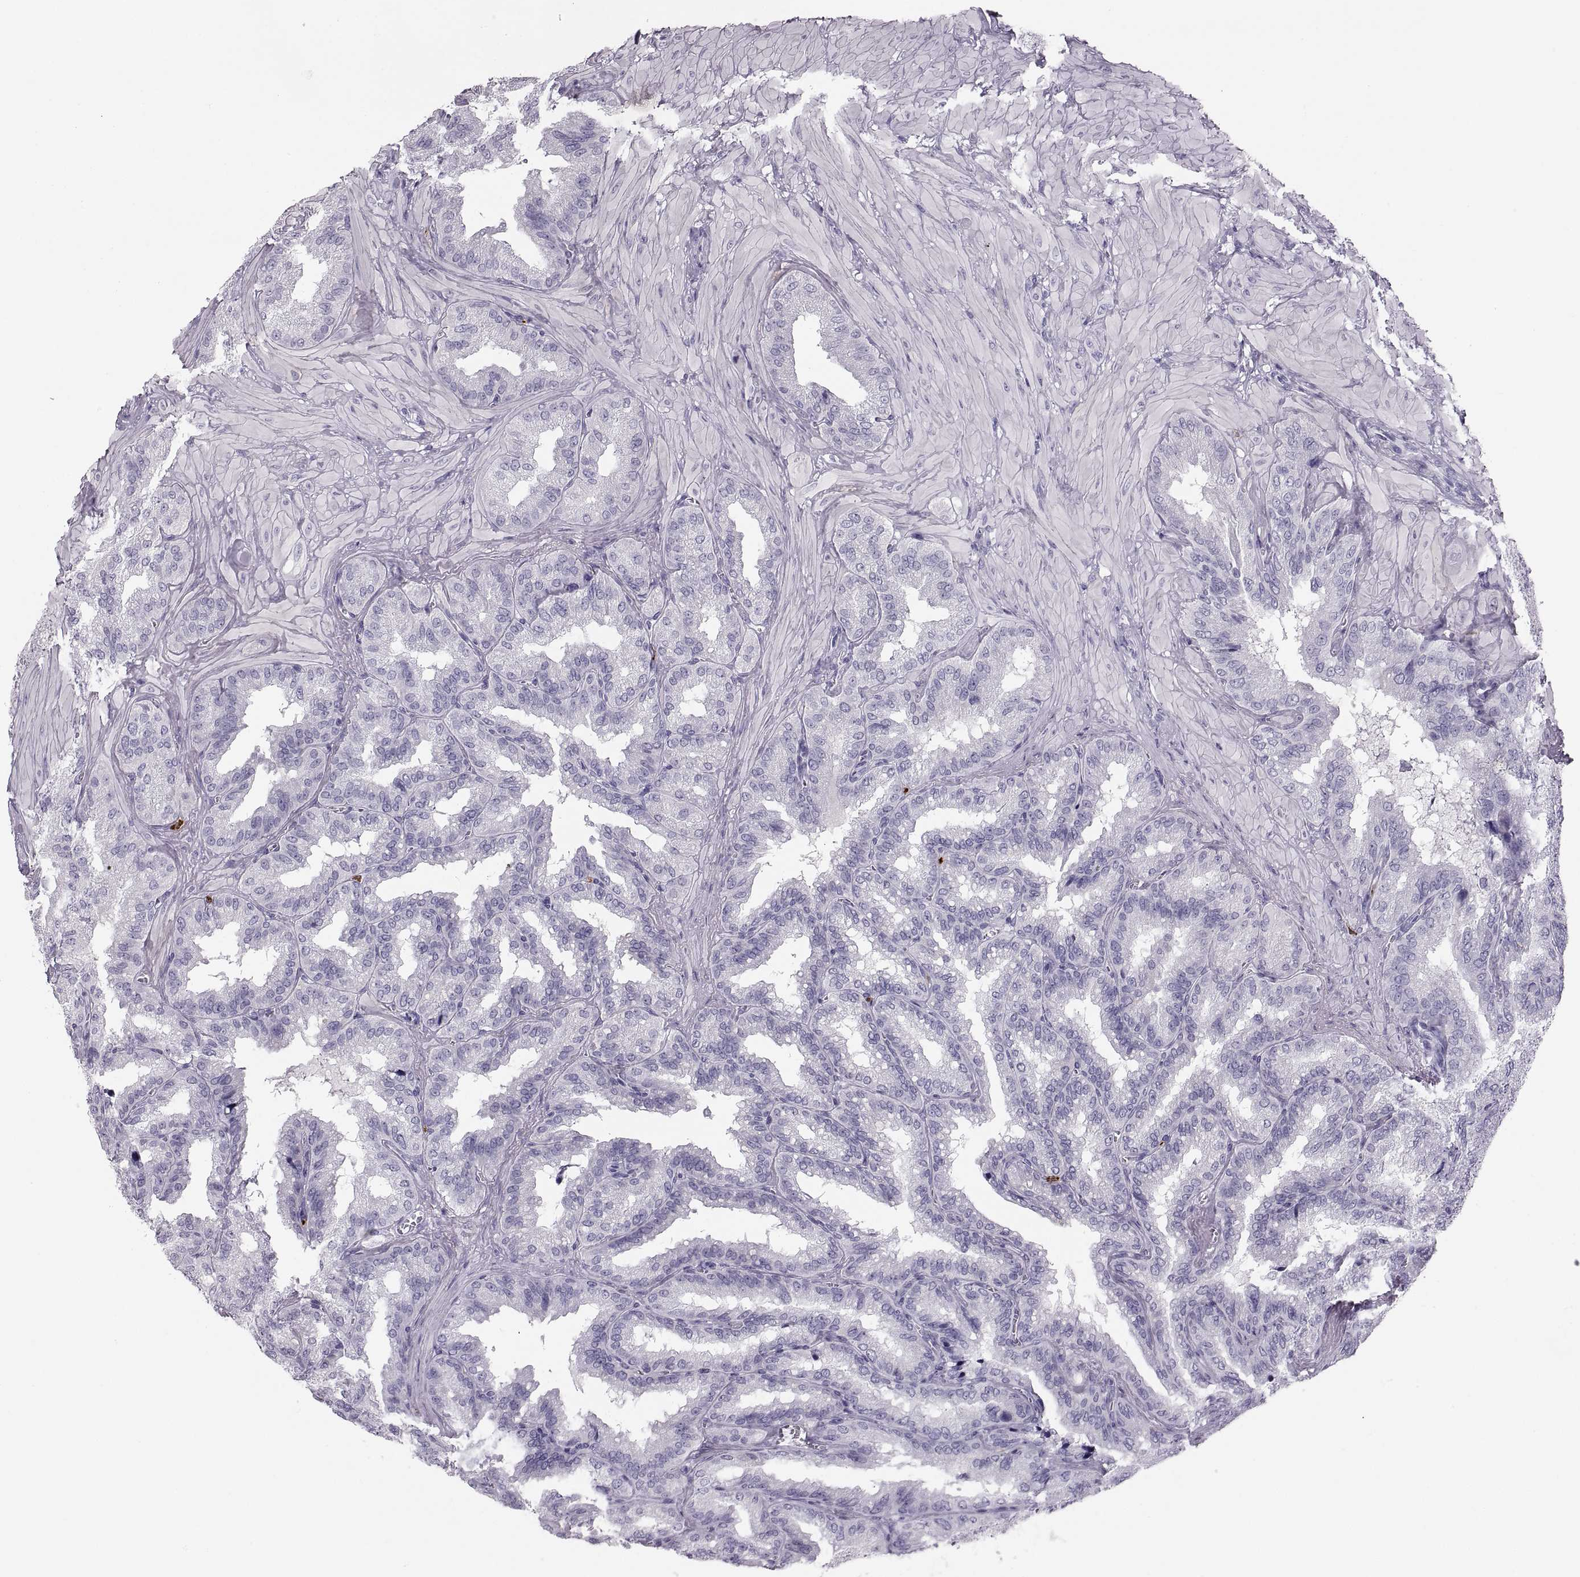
{"staining": {"intensity": "negative", "quantity": "none", "location": "none"}, "tissue": "seminal vesicle", "cell_type": "Glandular cells", "image_type": "normal", "snomed": [{"axis": "morphology", "description": "Normal tissue, NOS"}, {"axis": "topography", "description": "Seminal veicle"}], "caption": "The immunohistochemistry (IHC) histopathology image has no significant expression in glandular cells of seminal vesicle. (DAB (3,3'-diaminobenzidine) IHC, high magnification).", "gene": "MILR1", "patient": {"sex": "male", "age": 37}}